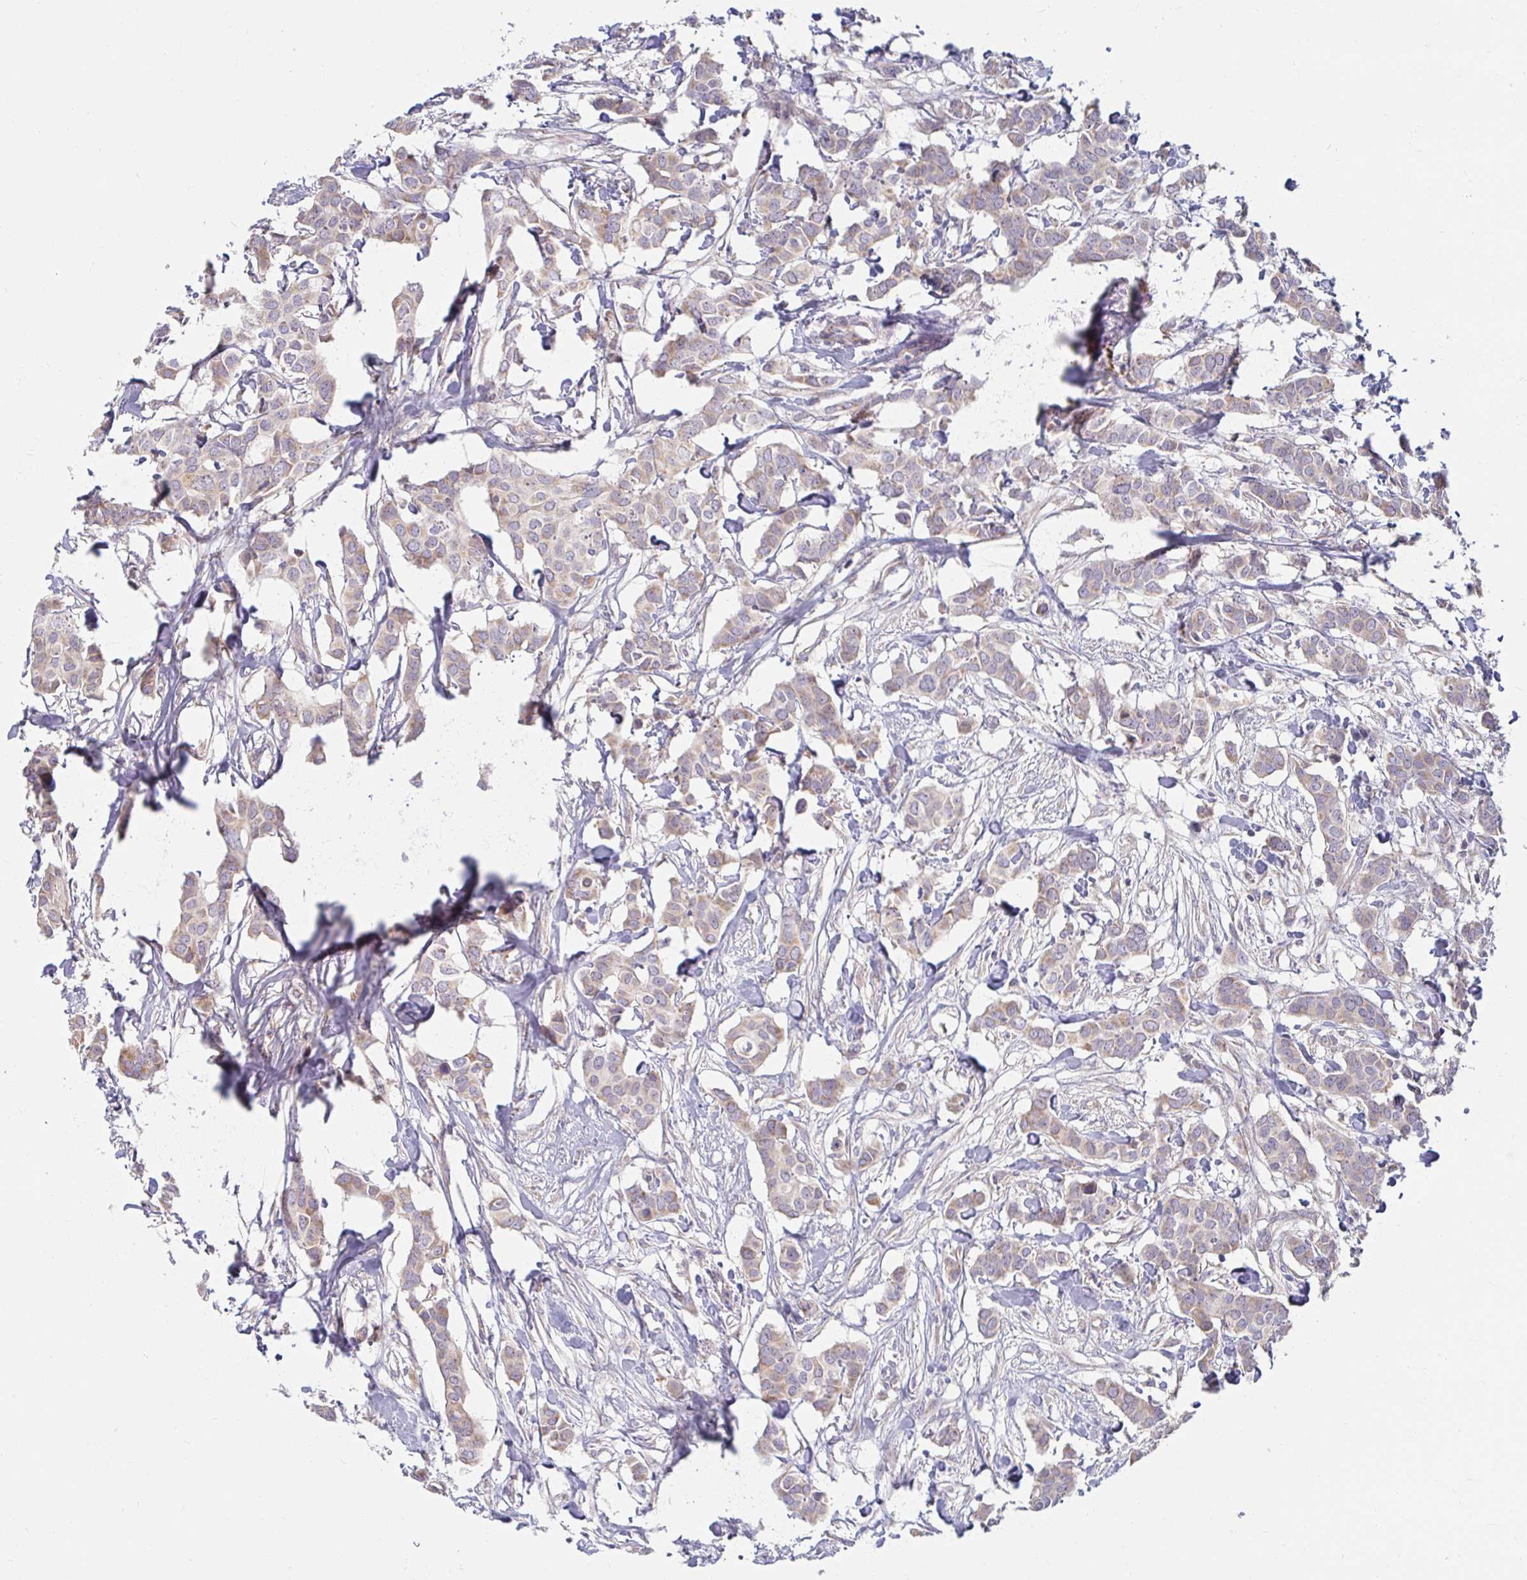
{"staining": {"intensity": "weak", "quantity": "25%-75%", "location": "cytoplasmic/membranous"}, "tissue": "breast cancer", "cell_type": "Tumor cells", "image_type": "cancer", "snomed": [{"axis": "morphology", "description": "Duct carcinoma"}, {"axis": "topography", "description": "Breast"}], "caption": "Tumor cells show weak cytoplasmic/membranous positivity in about 25%-75% of cells in breast cancer (intraductal carcinoma).", "gene": "SKP2", "patient": {"sex": "female", "age": 62}}